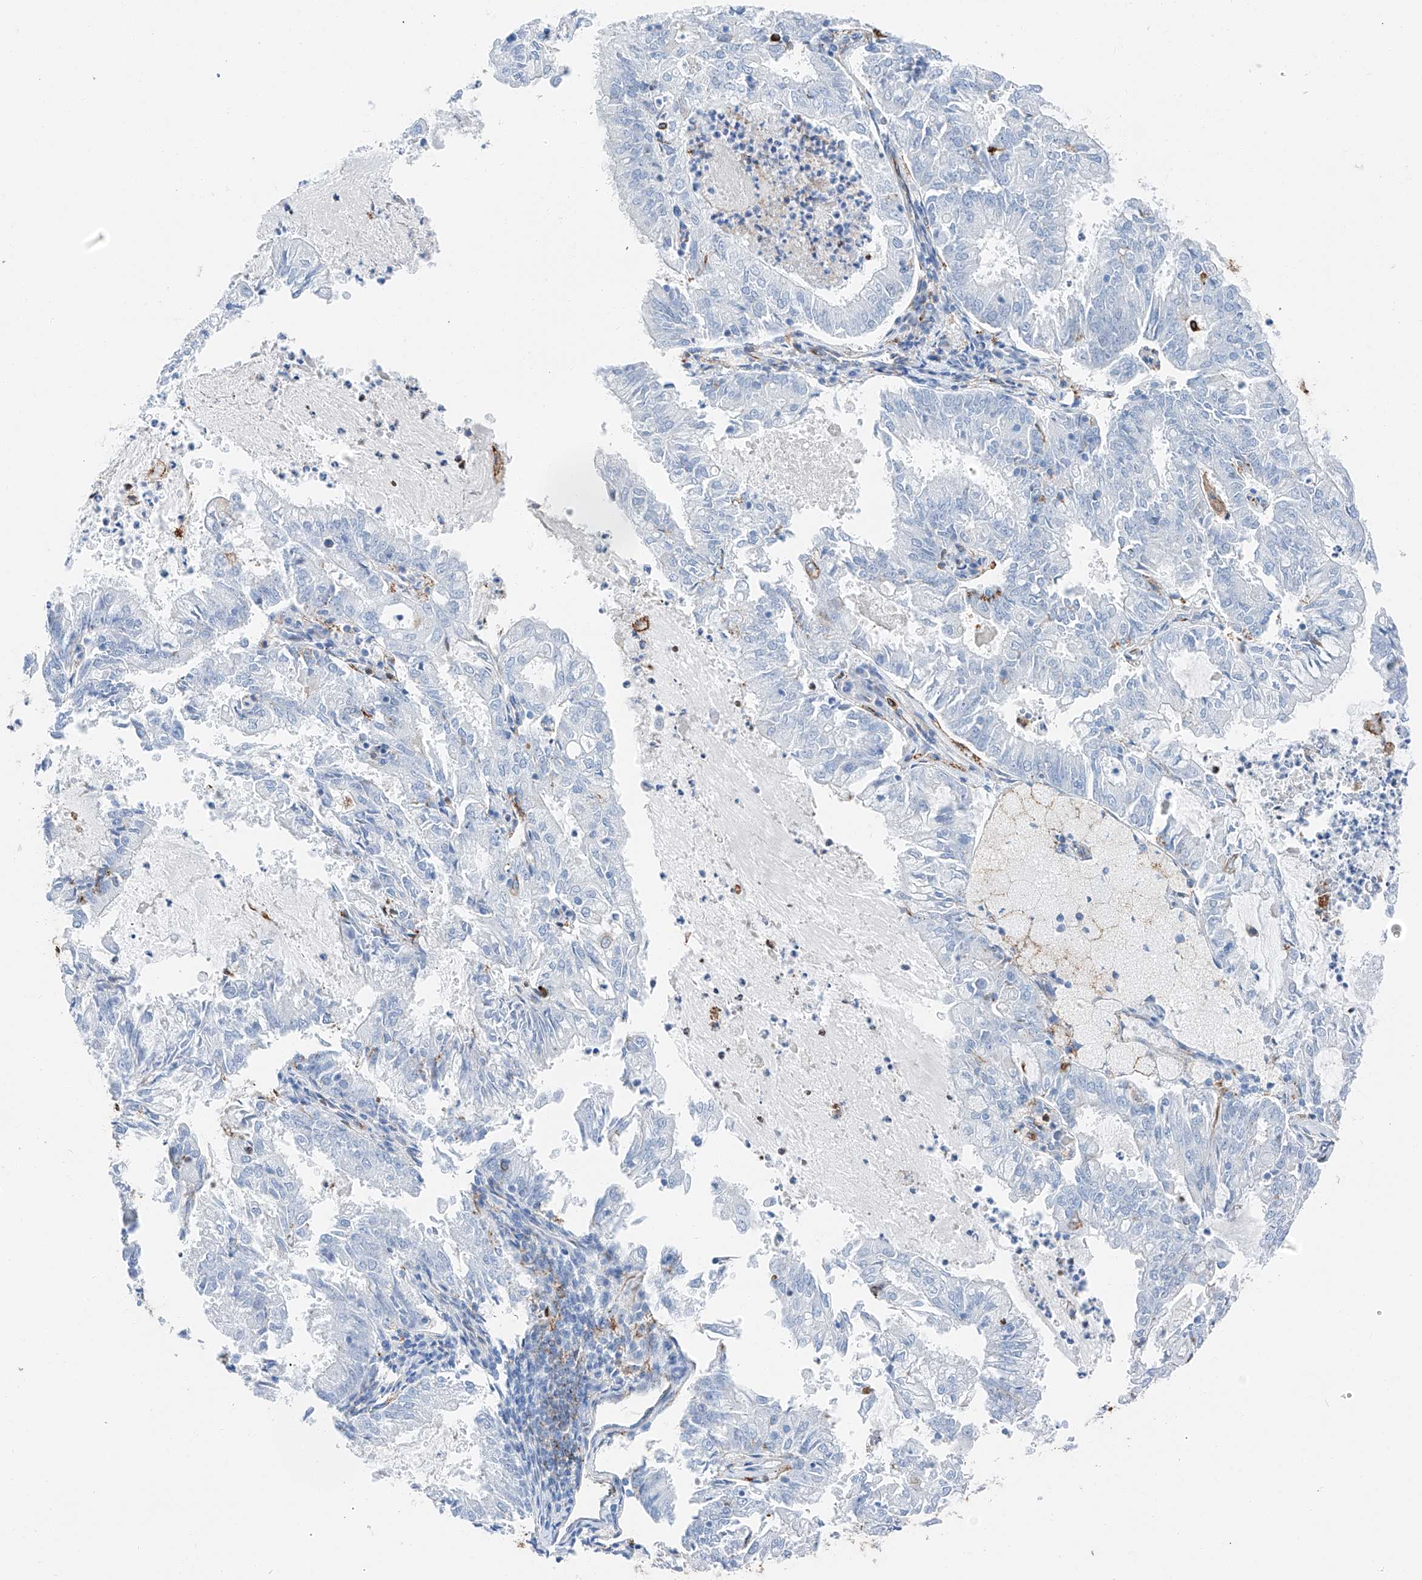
{"staining": {"intensity": "negative", "quantity": "none", "location": "none"}, "tissue": "endometrial cancer", "cell_type": "Tumor cells", "image_type": "cancer", "snomed": [{"axis": "morphology", "description": "Adenocarcinoma, NOS"}, {"axis": "topography", "description": "Endometrium"}], "caption": "Immunohistochemical staining of human adenocarcinoma (endometrial) displays no significant expression in tumor cells.", "gene": "ZNF804A", "patient": {"sex": "female", "age": 57}}